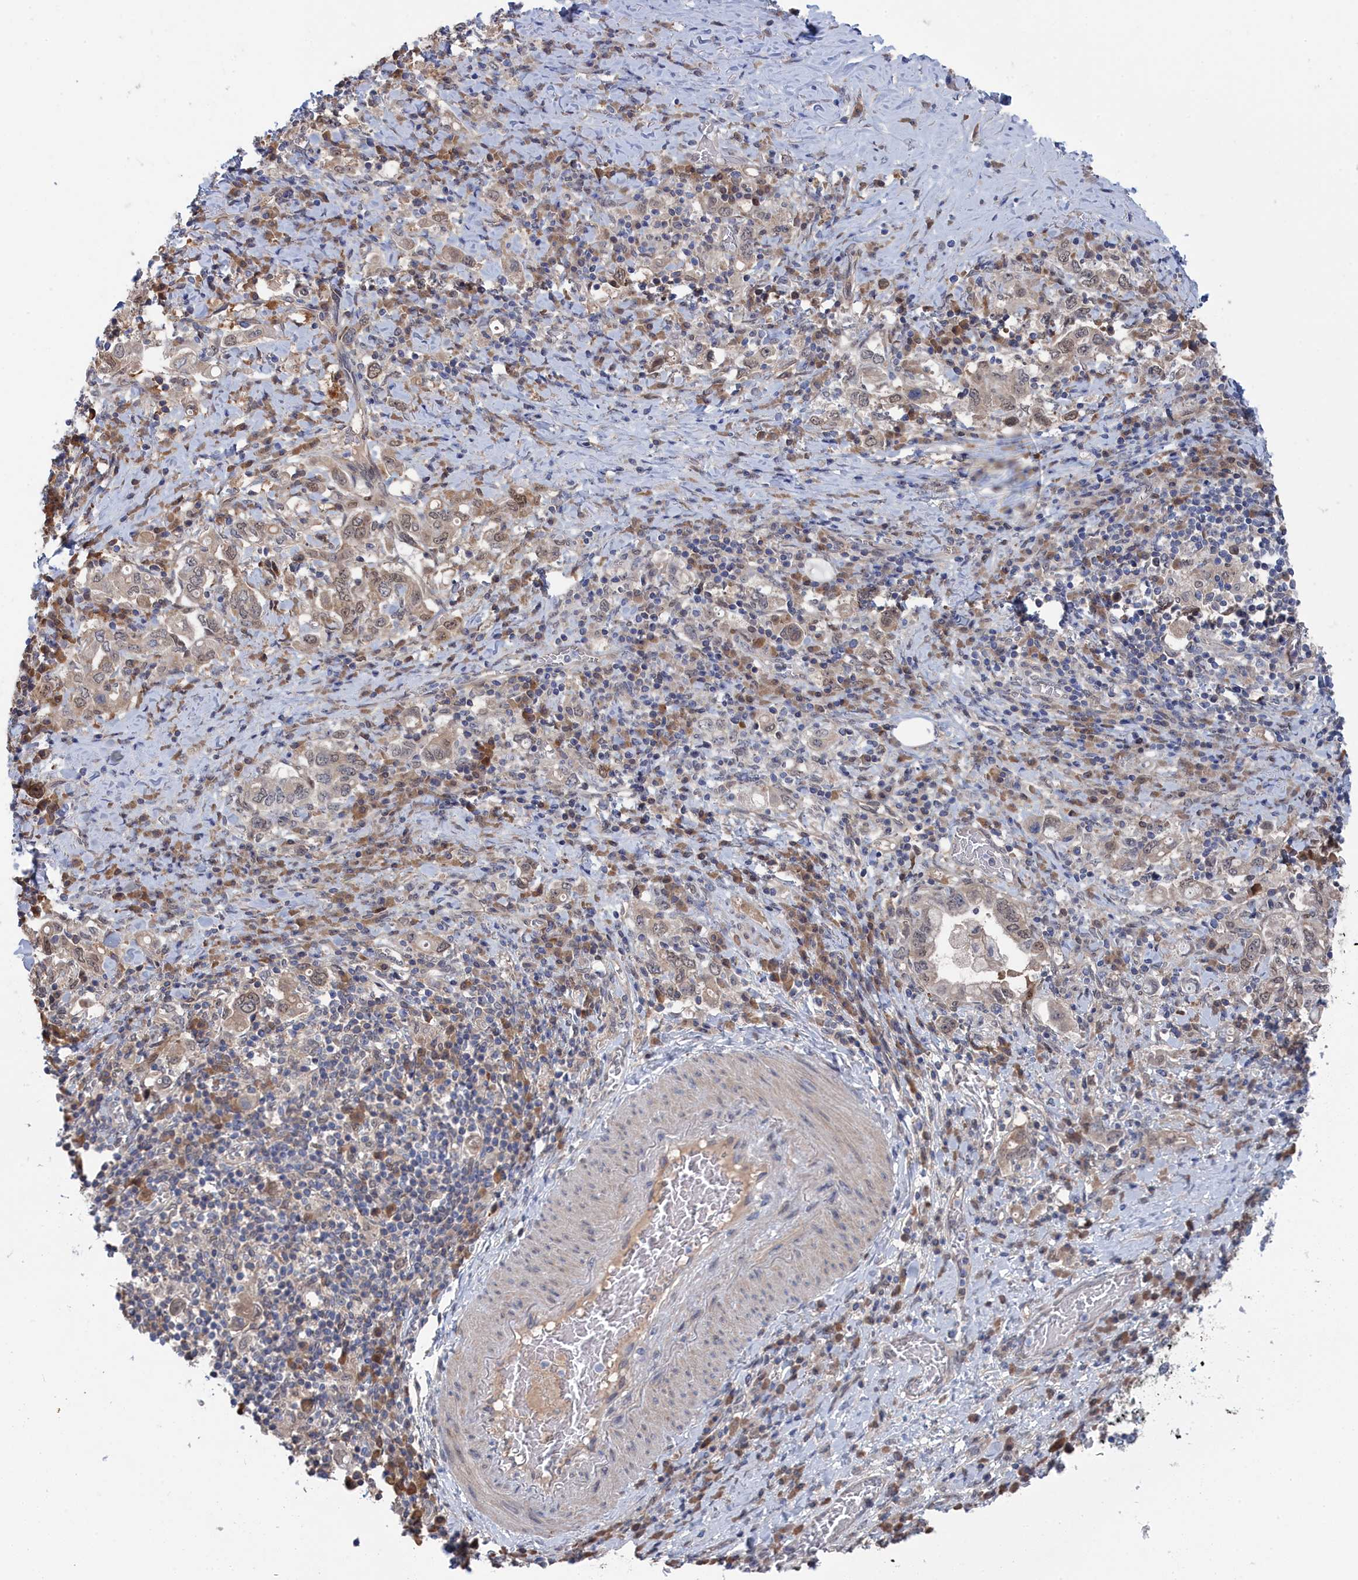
{"staining": {"intensity": "weak", "quantity": "25%-75%", "location": "nuclear"}, "tissue": "stomach cancer", "cell_type": "Tumor cells", "image_type": "cancer", "snomed": [{"axis": "morphology", "description": "Adenocarcinoma, NOS"}, {"axis": "topography", "description": "Stomach, upper"}, {"axis": "topography", "description": "Stomach"}], "caption": "Stomach cancer was stained to show a protein in brown. There is low levels of weak nuclear staining in about 25%-75% of tumor cells.", "gene": "IRGQ", "patient": {"sex": "male", "age": 62}}